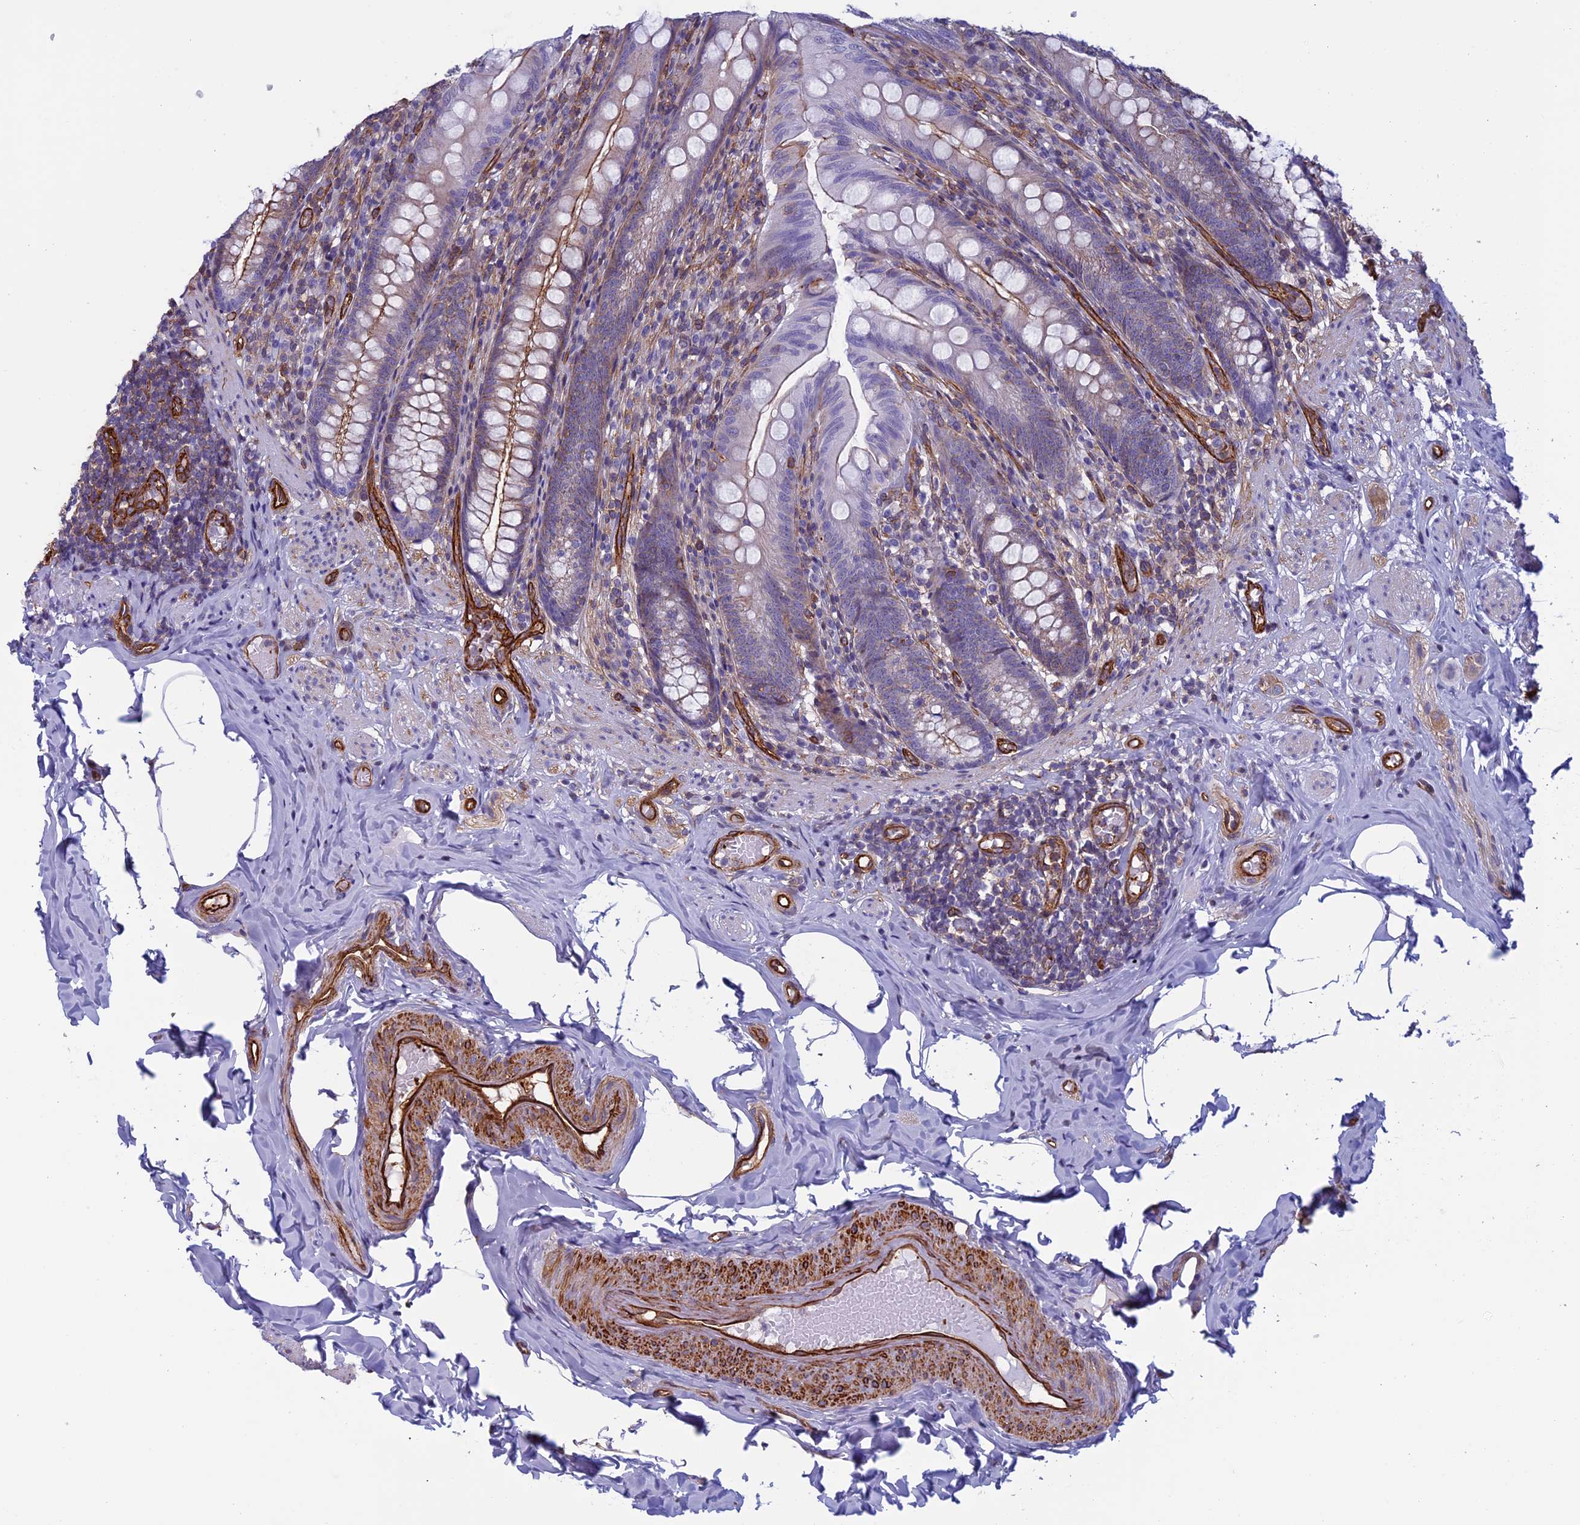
{"staining": {"intensity": "moderate", "quantity": "<25%", "location": "cytoplasmic/membranous"}, "tissue": "appendix", "cell_type": "Glandular cells", "image_type": "normal", "snomed": [{"axis": "morphology", "description": "Normal tissue, NOS"}, {"axis": "topography", "description": "Appendix"}], "caption": "A brown stain shows moderate cytoplasmic/membranous positivity of a protein in glandular cells of benign human appendix.", "gene": "ANGPTL2", "patient": {"sex": "male", "age": 55}}